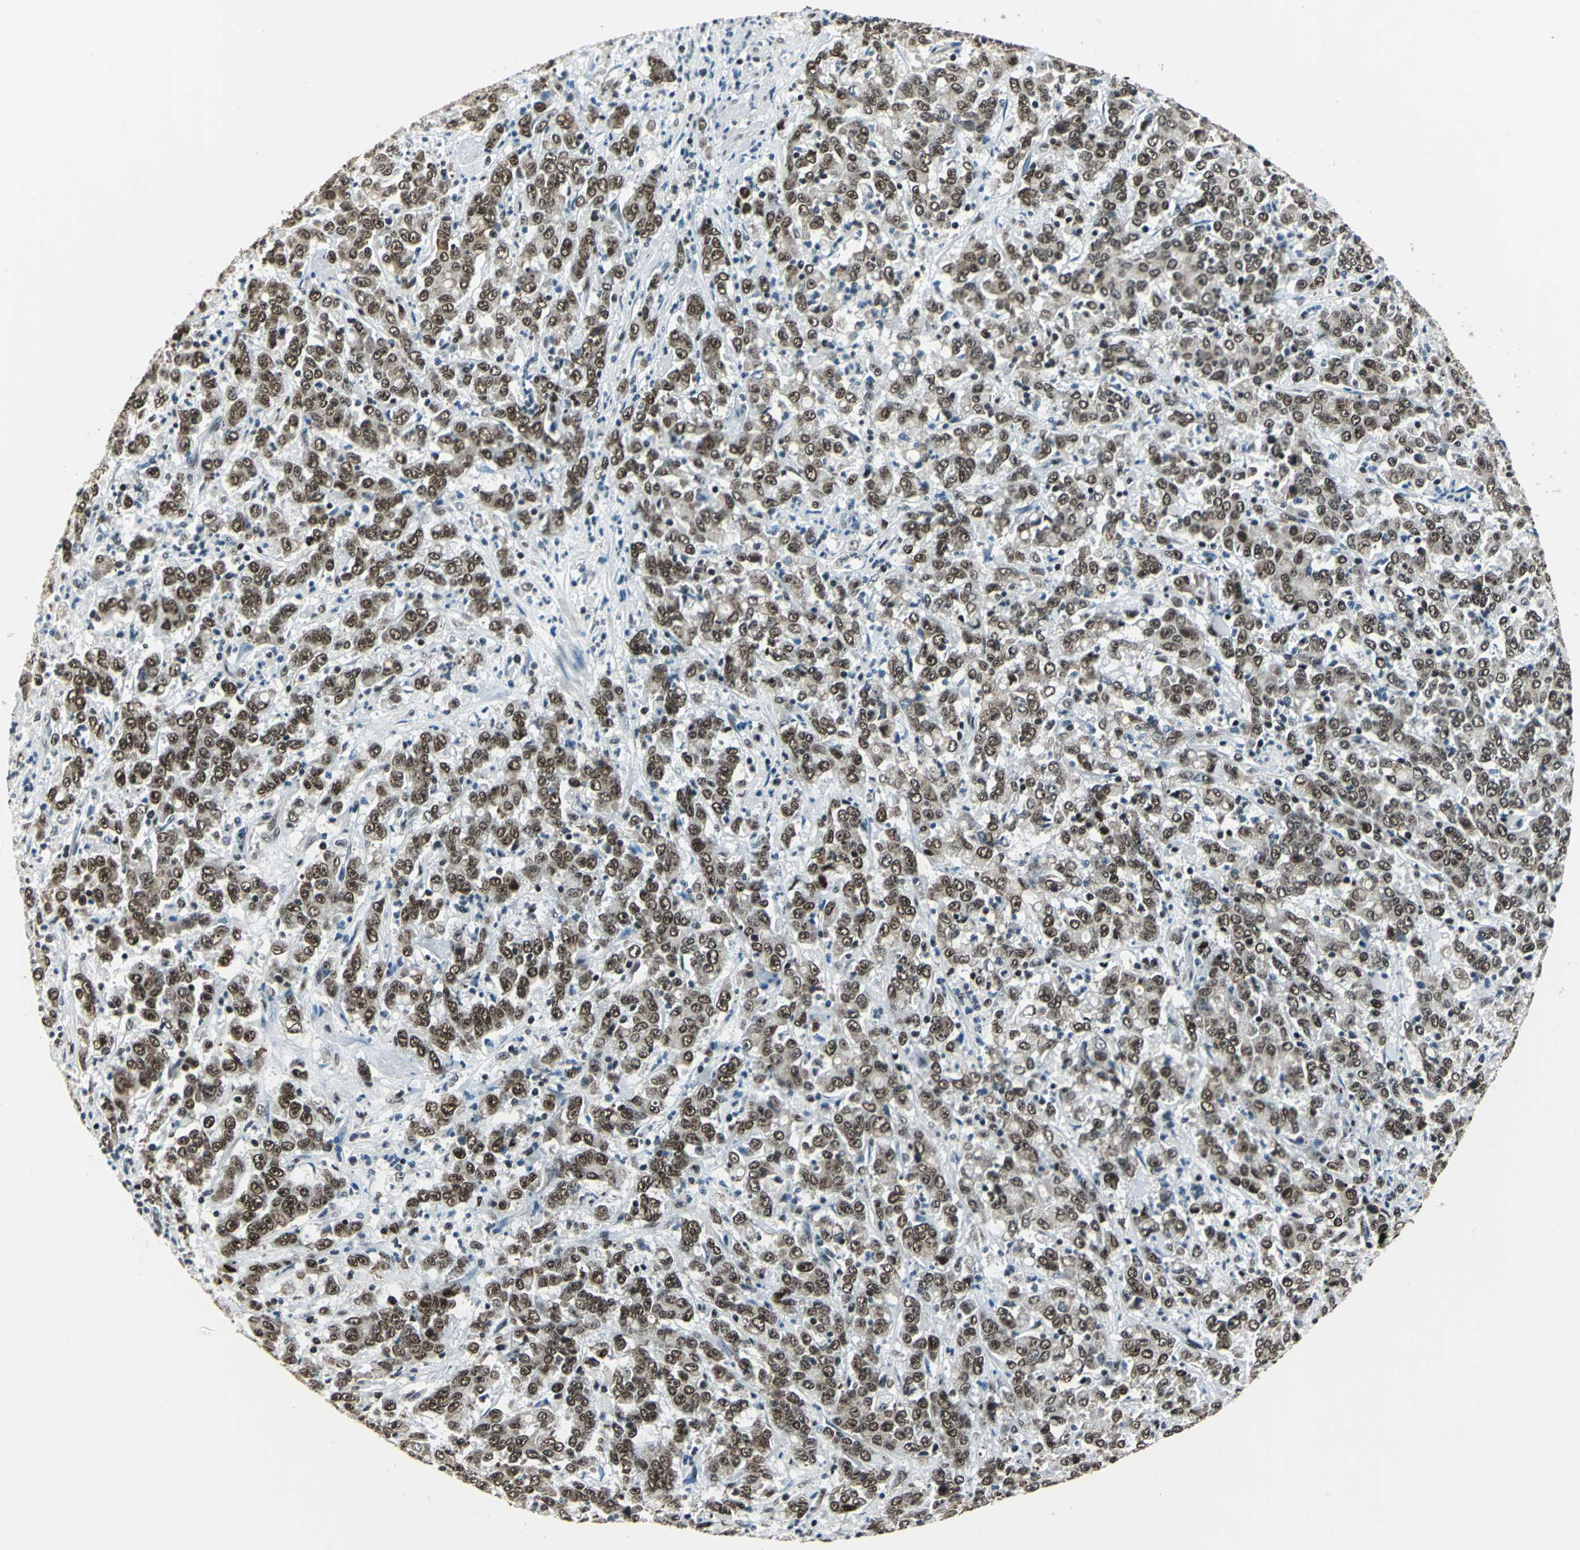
{"staining": {"intensity": "moderate", "quantity": ">75%", "location": "nuclear"}, "tissue": "stomach cancer", "cell_type": "Tumor cells", "image_type": "cancer", "snomed": [{"axis": "morphology", "description": "Adenocarcinoma, NOS"}, {"axis": "topography", "description": "Stomach, lower"}], "caption": "High-power microscopy captured an immunohistochemistry (IHC) histopathology image of adenocarcinoma (stomach), revealing moderate nuclear staining in approximately >75% of tumor cells. (IHC, brightfield microscopy, high magnification).", "gene": "BCLAF1", "patient": {"sex": "female", "age": 71}}